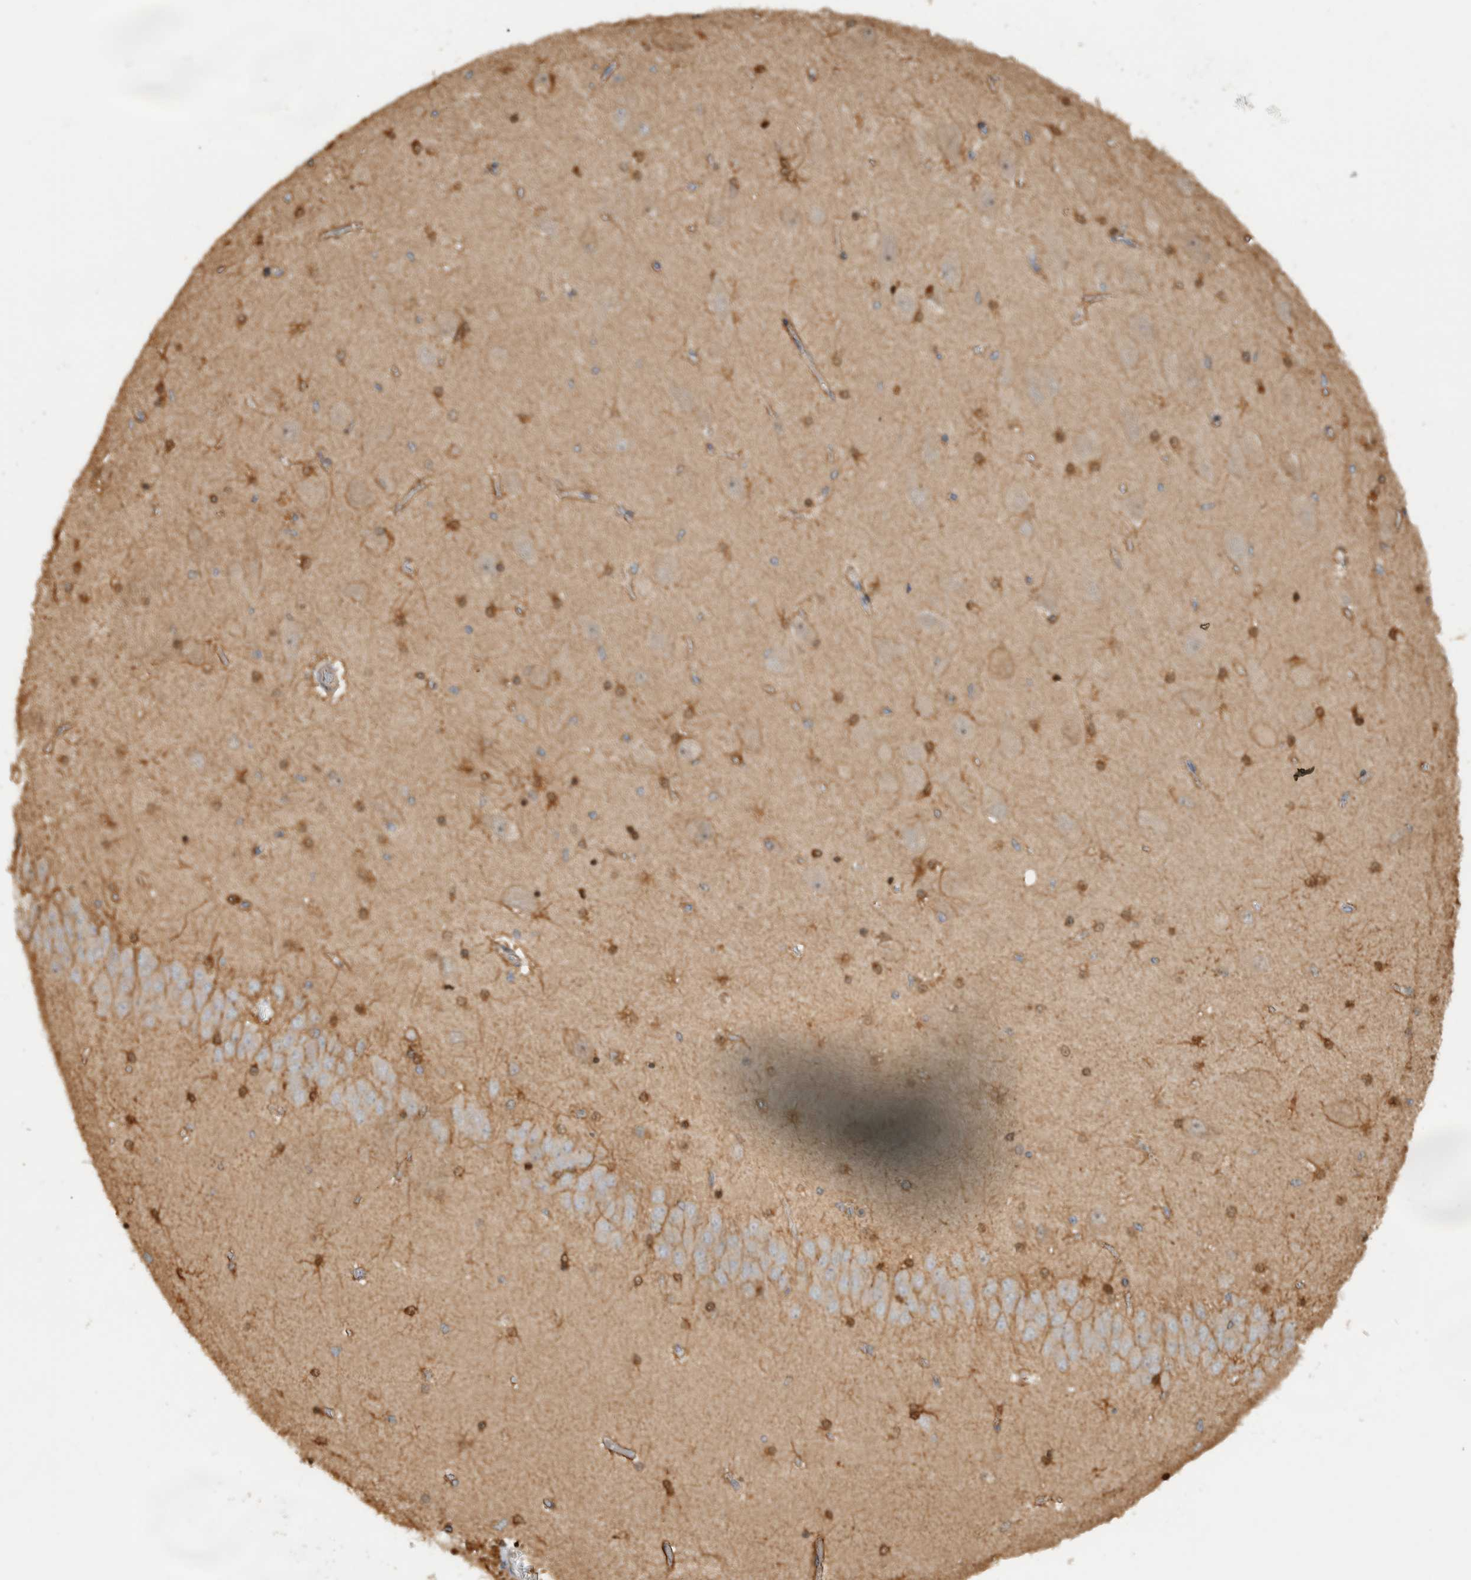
{"staining": {"intensity": "moderate", "quantity": ">75%", "location": "cytoplasmic/membranous"}, "tissue": "hippocampus", "cell_type": "Glial cells", "image_type": "normal", "snomed": [{"axis": "morphology", "description": "Normal tissue, NOS"}, {"axis": "topography", "description": "Hippocampus"}], "caption": "DAB (3,3'-diaminobenzidine) immunohistochemical staining of normal hippocampus reveals moderate cytoplasmic/membranous protein staining in approximately >75% of glial cells.", "gene": "CNTROB", "patient": {"sex": "female", "age": 54}}